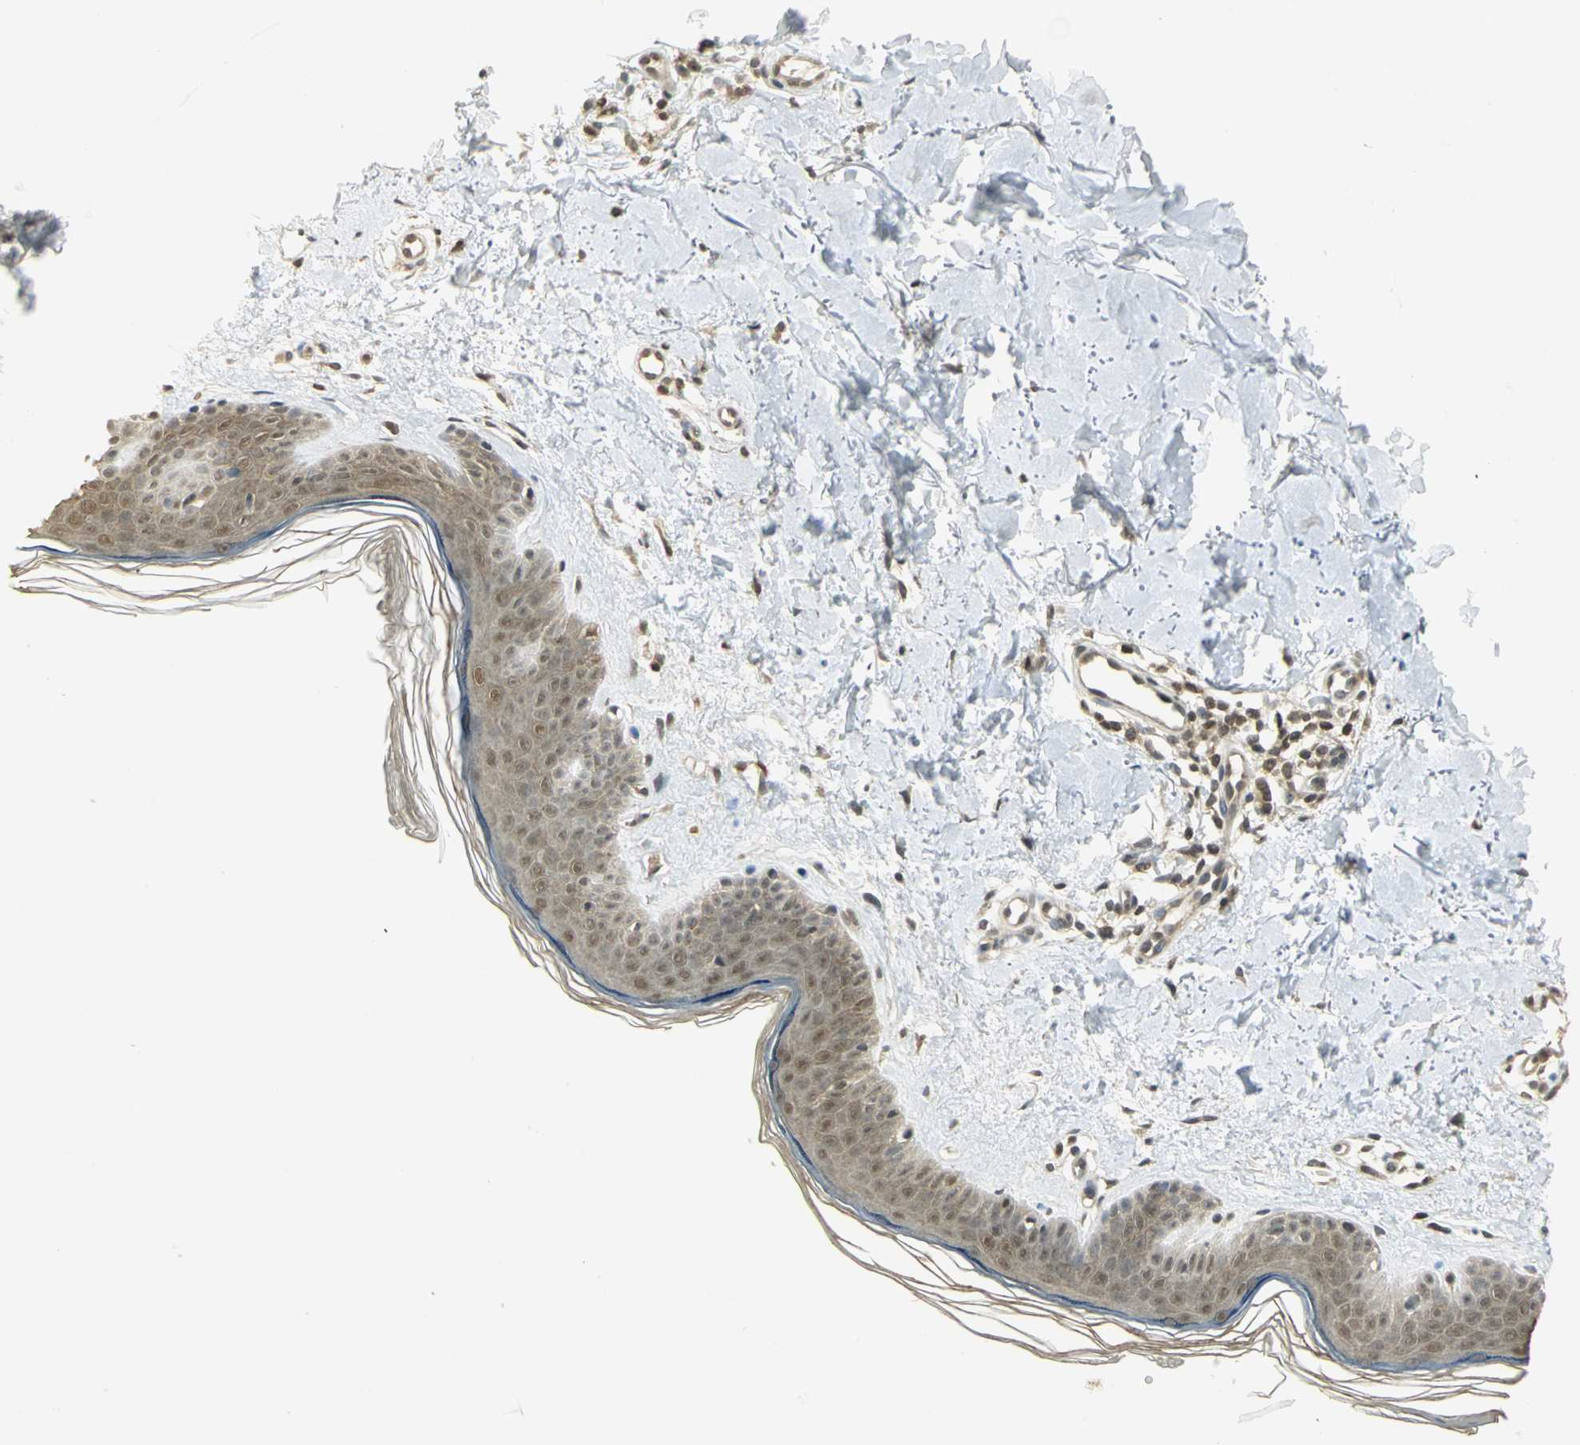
{"staining": {"intensity": "weak", "quantity": ">75%", "location": "cytoplasmic/membranous,nuclear"}, "tissue": "skin", "cell_type": "Fibroblasts", "image_type": "normal", "snomed": [{"axis": "morphology", "description": "Normal tissue, NOS"}, {"axis": "topography", "description": "Skin"}], "caption": "IHC histopathology image of unremarkable skin stained for a protein (brown), which shows low levels of weak cytoplasmic/membranous,nuclear staining in about >75% of fibroblasts.", "gene": "CDC34", "patient": {"sex": "female", "age": 56}}